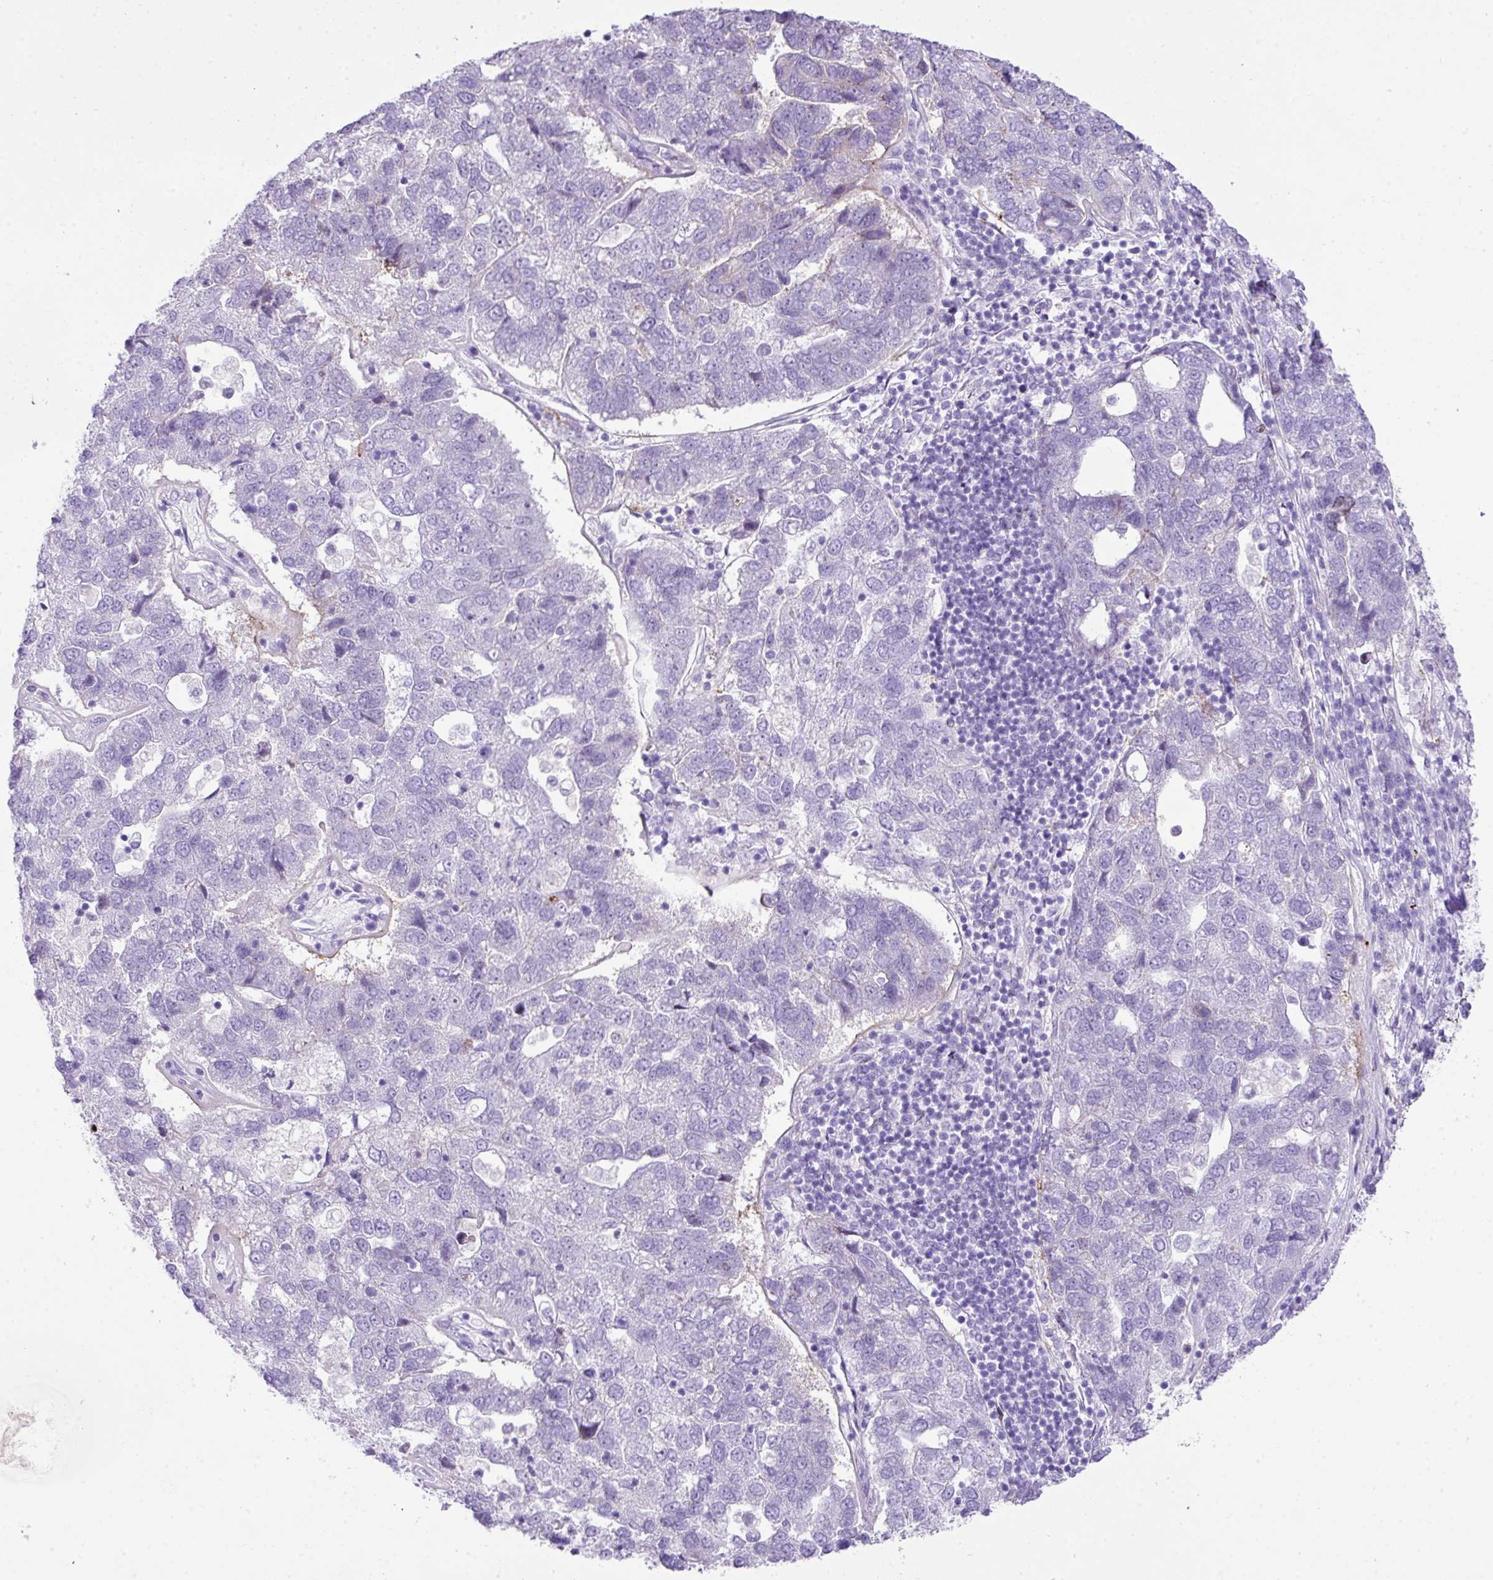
{"staining": {"intensity": "negative", "quantity": "none", "location": "none"}, "tissue": "pancreatic cancer", "cell_type": "Tumor cells", "image_type": "cancer", "snomed": [{"axis": "morphology", "description": "Adenocarcinoma, NOS"}, {"axis": "topography", "description": "Pancreas"}], "caption": "The image reveals no staining of tumor cells in adenocarcinoma (pancreatic).", "gene": "RCAN2", "patient": {"sex": "female", "age": 61}}